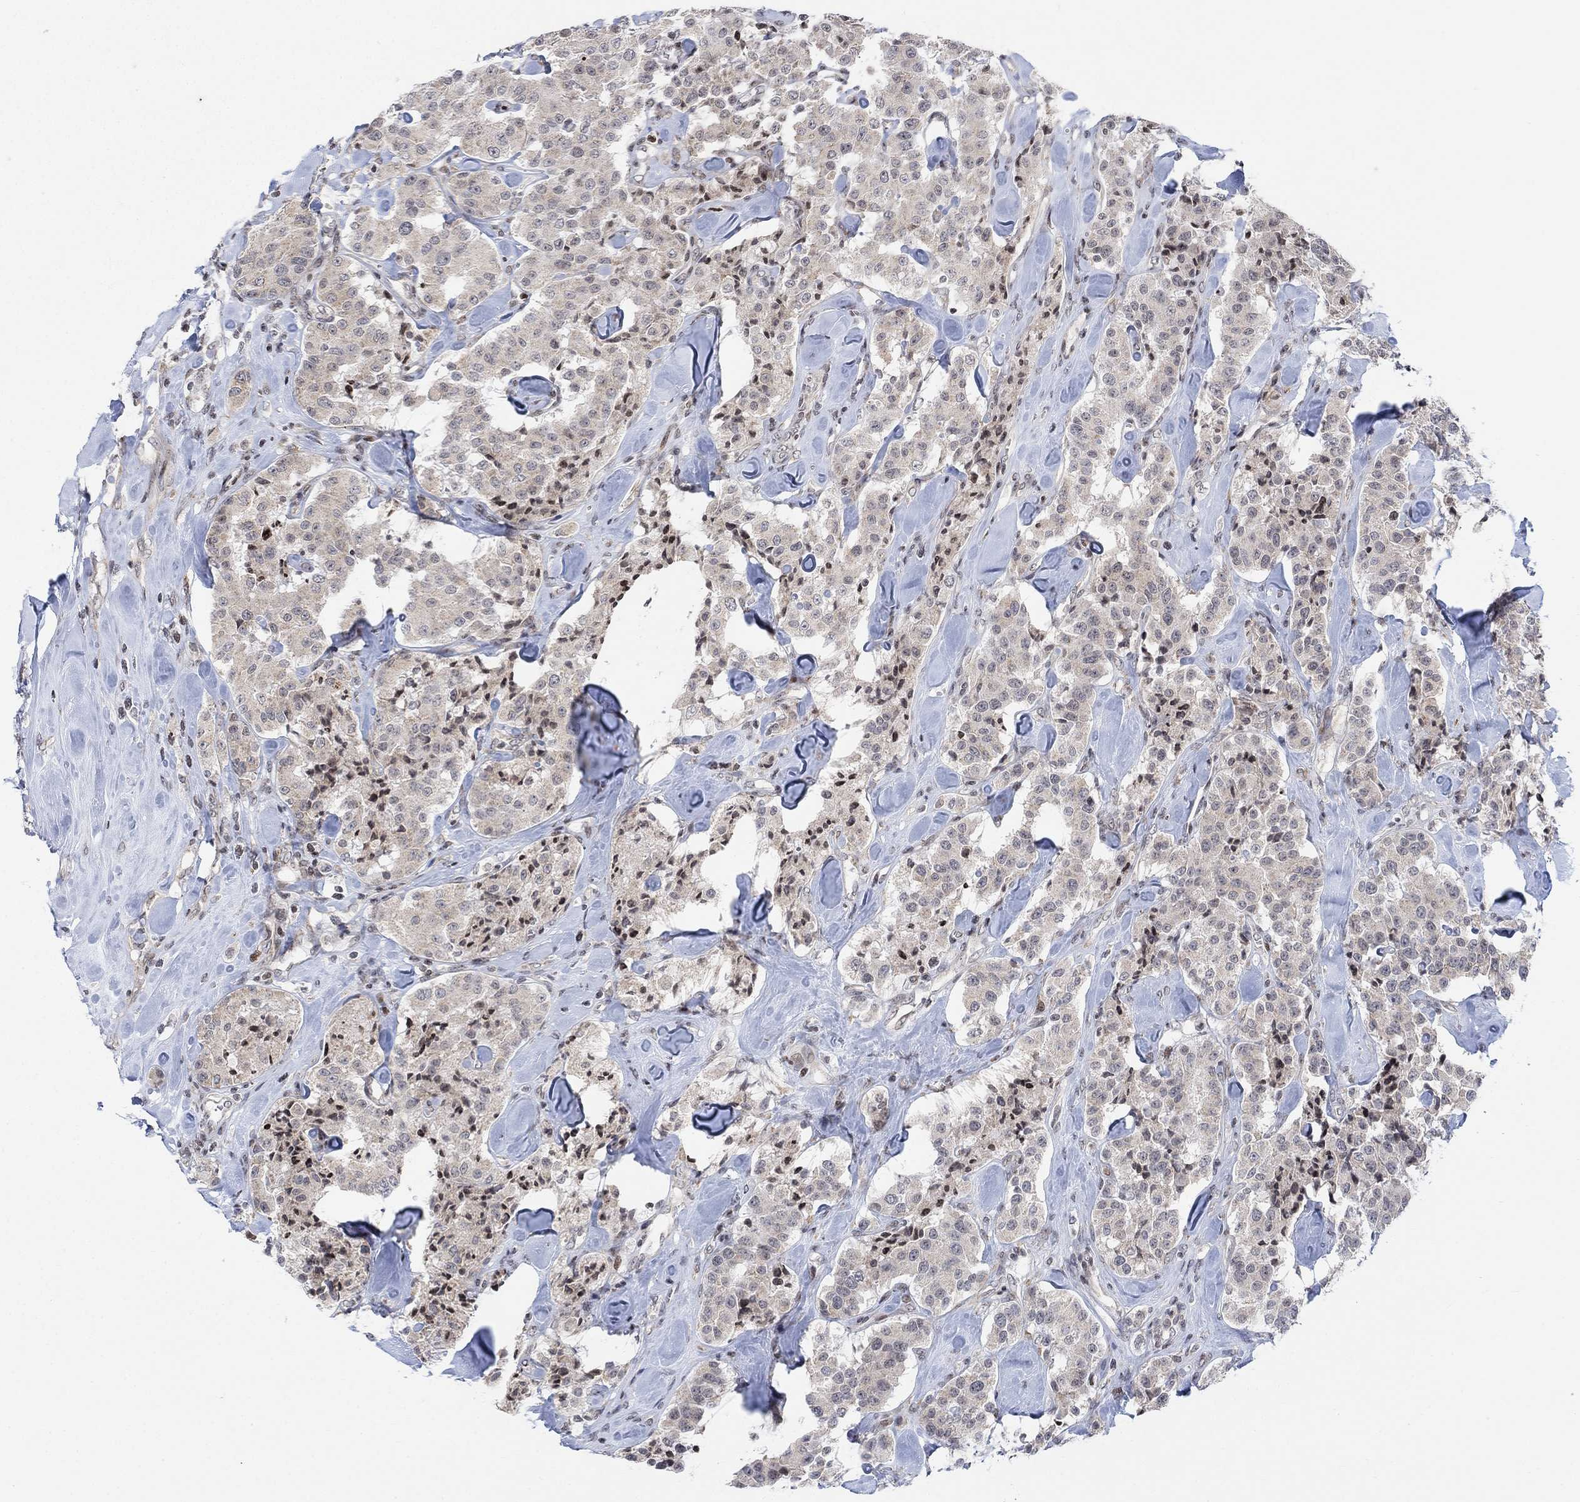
{"staining": {"intensity": "negative", "quantity": "none", "location": "none"}, "tissue": "carcinoid", "cell_type": "Tumor cells", "image_type": "cancer", "snomed": [{"axis": "morphology", "description": "Carcinoid, malignant, NOS"}, {"axis": "topography", "description": "Pancreas"}], "caption": "High magnification brightfield microscopy of malignant carcinoid stained with DAB (3,3'-diaminobenzidine) (brown) and counterstained with hematoxylin (blue): tumor cells show no significant expression.", "gene": "ABHD14A", "patient": {"sex": "male", "age": 41}}